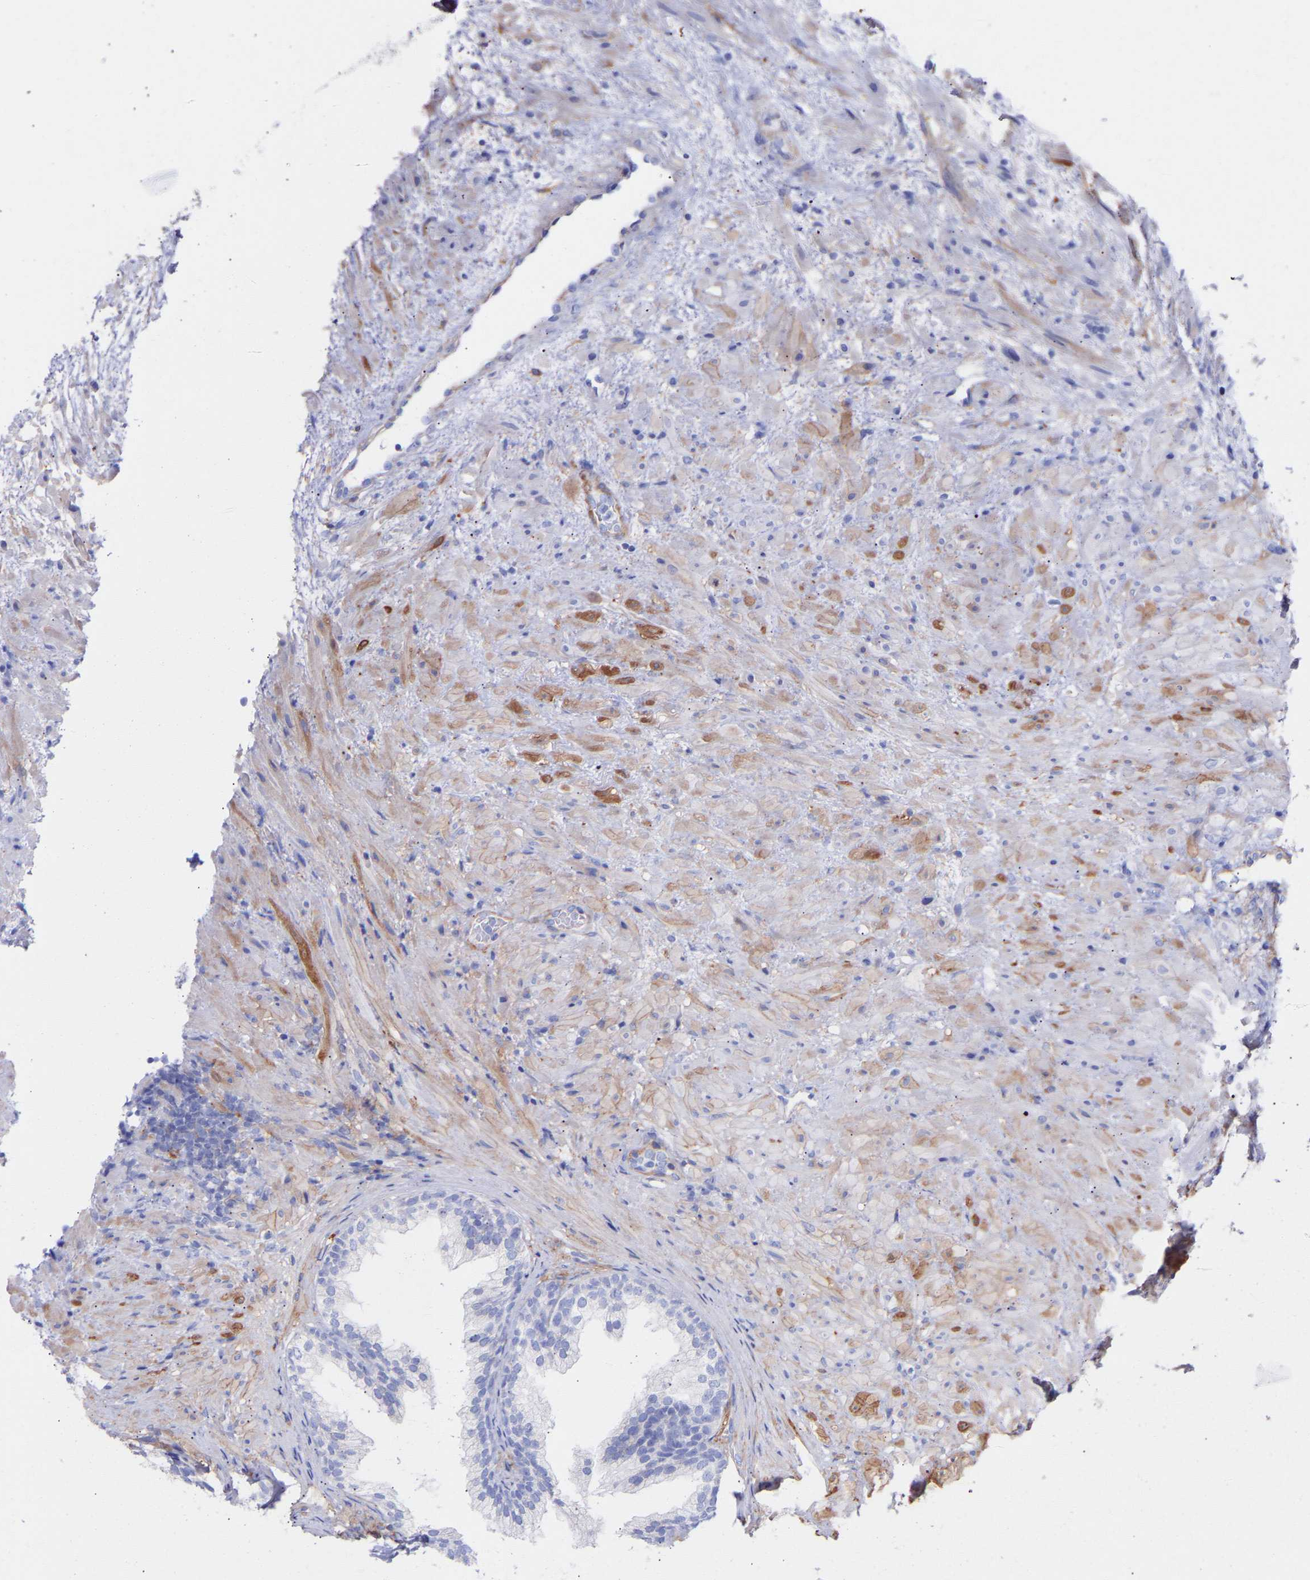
{"staining": {"intensity": "negative", "quantity": "none", "location": "none"}, "tissue": "prostate", "cell_type": "Glandular cells", "image_type": "normal", "snomed": [{"axis": "morphology", "description": "Normal tissue, NOS"}, {"axis": "topography", "description": "Prostate"}], "caption": "The image reveals no significant expression in glandular cells of prostate.", "gene": "AMPH", "patient": {"sex": "male", "age": 76}}